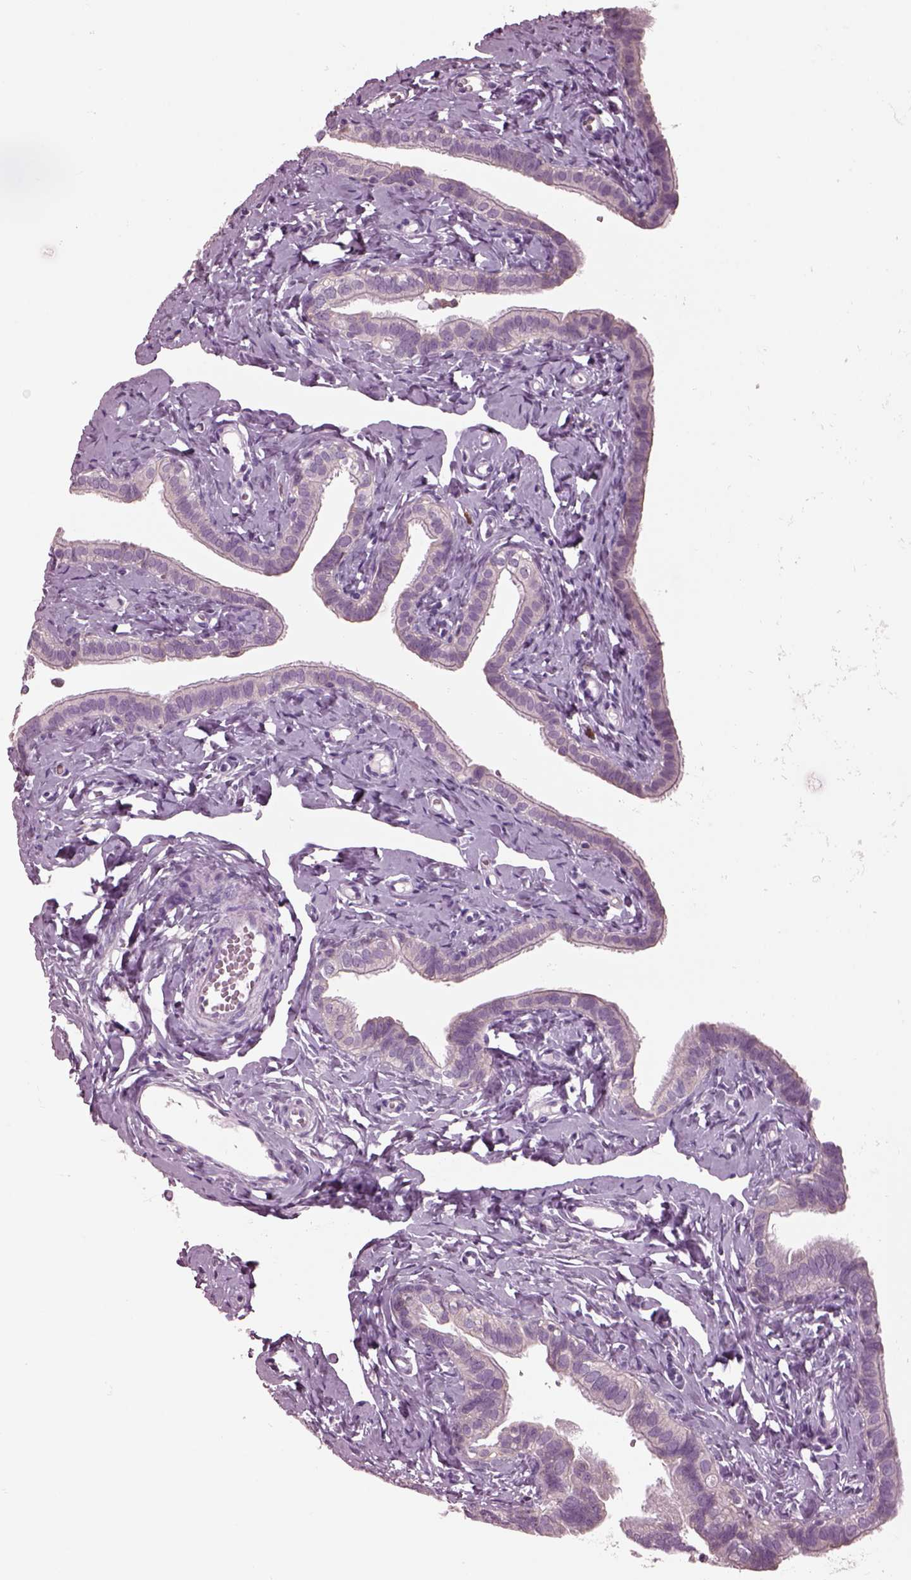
{"staining": {"intensity": "negative", "quantity": "none", "location": "none"}, "tissue": "fallopian tube", "cell_type": "Glandular cells", "image_type": "normal", "snomed": [{"axis": "morphology", "description": "Normal tissue, NOS"}, {"axis": "topography", "description": "Fallopian tube"}], "caption": "Normal fallopian tube was stained to show a protein in brown. There is no significant expression in glandular cells. (Brightfield microscopy of DAB IHC at high magnification).", "gene": "SHTN1", "patient": {"sex": "female", "age": 41}}